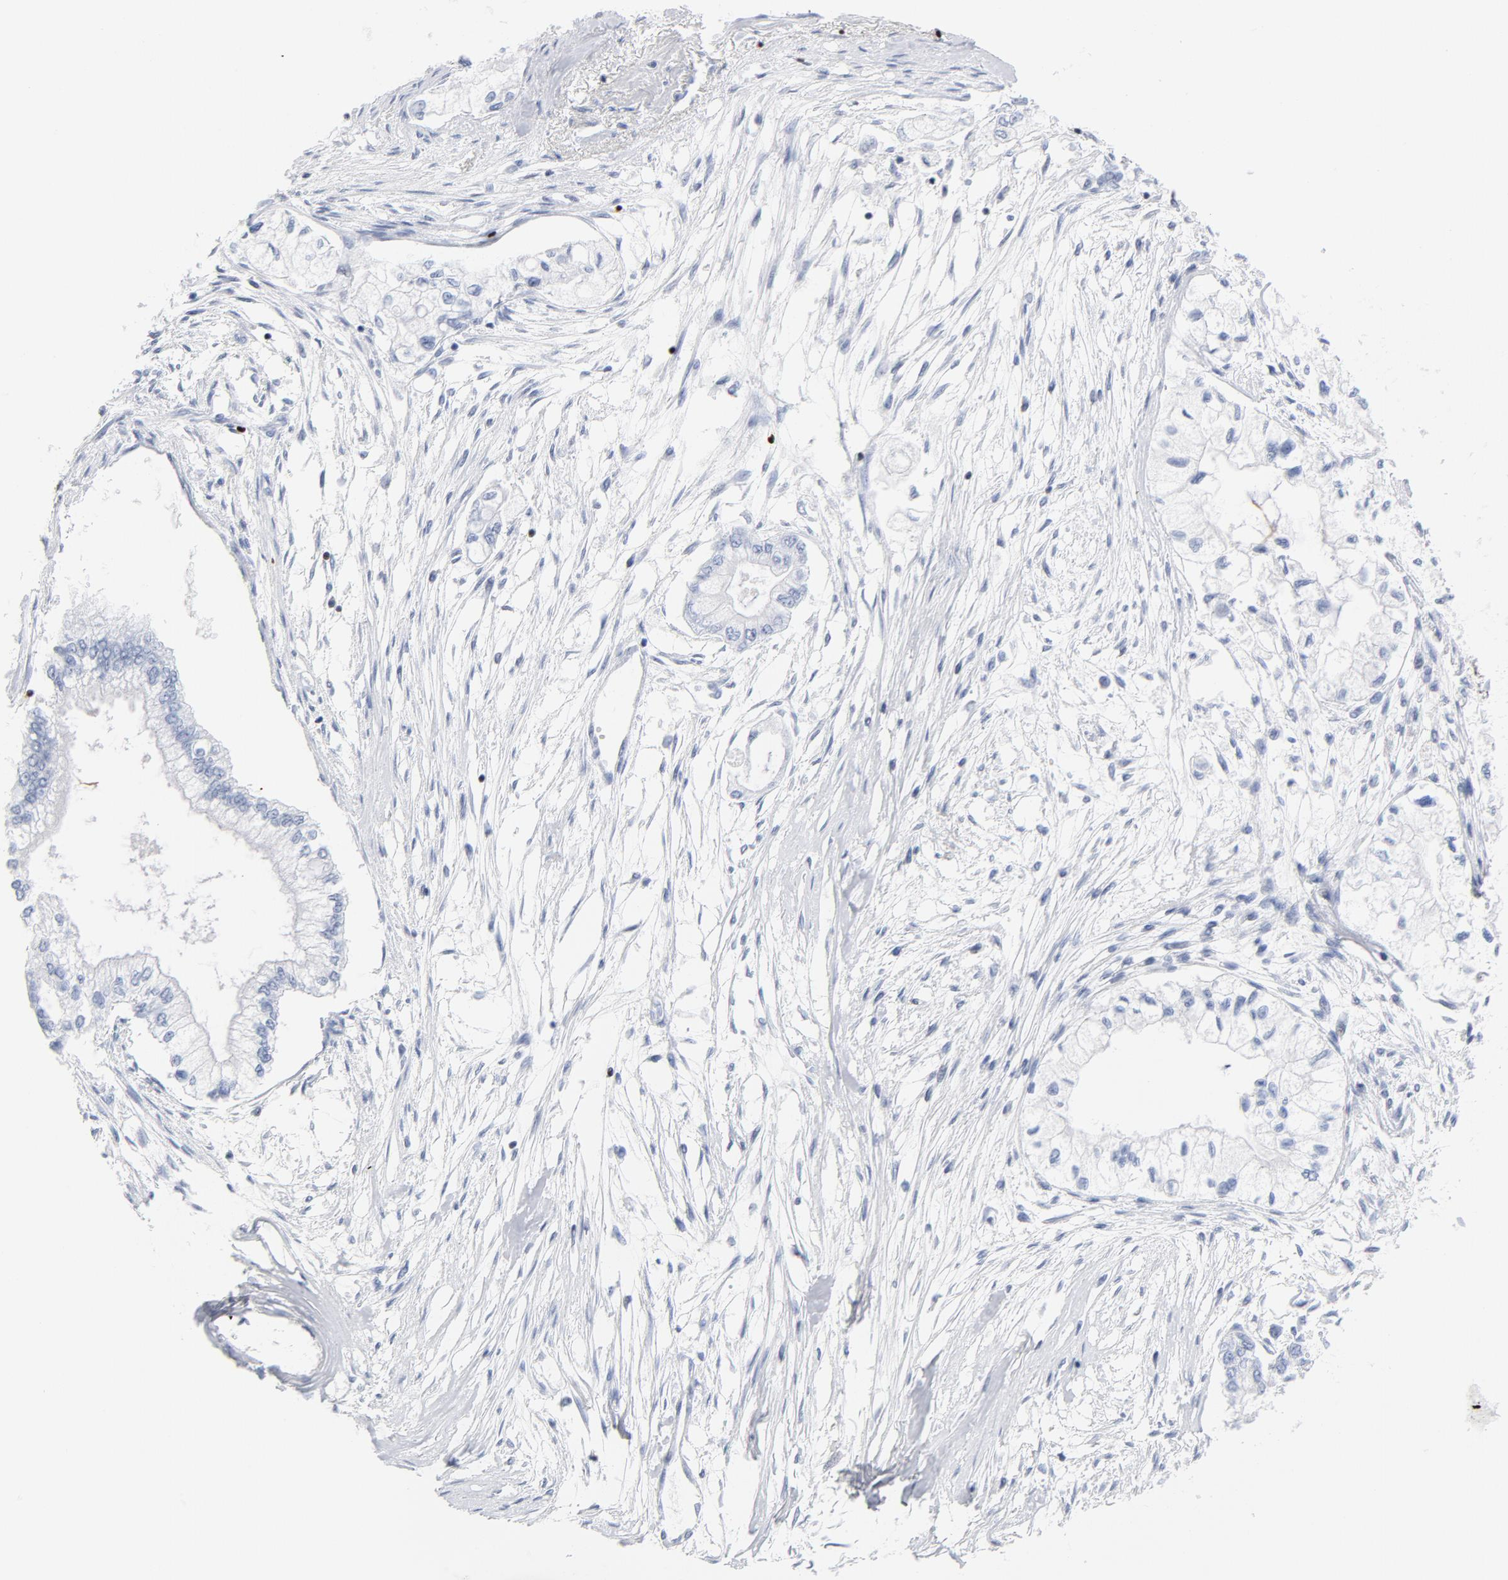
{"staining": {"intensity": "negative", "quantity": "none", "location": "none"}, "tissue": "pancreatic cancer", "cell_type": "Tumor cells", "image_type": "cancer", "snomed": [{"axis": "morphology", "description": "Adenocarcinoma, NOS"}, {"axis": "topography", "description": "Pancreas"}], "caption": "A micrograph of human pancreatic adenocarcinoma is negative for staining in tumor cells.", "gene": "XRCC5", "patient": {"sex": "male", "age": 79}}